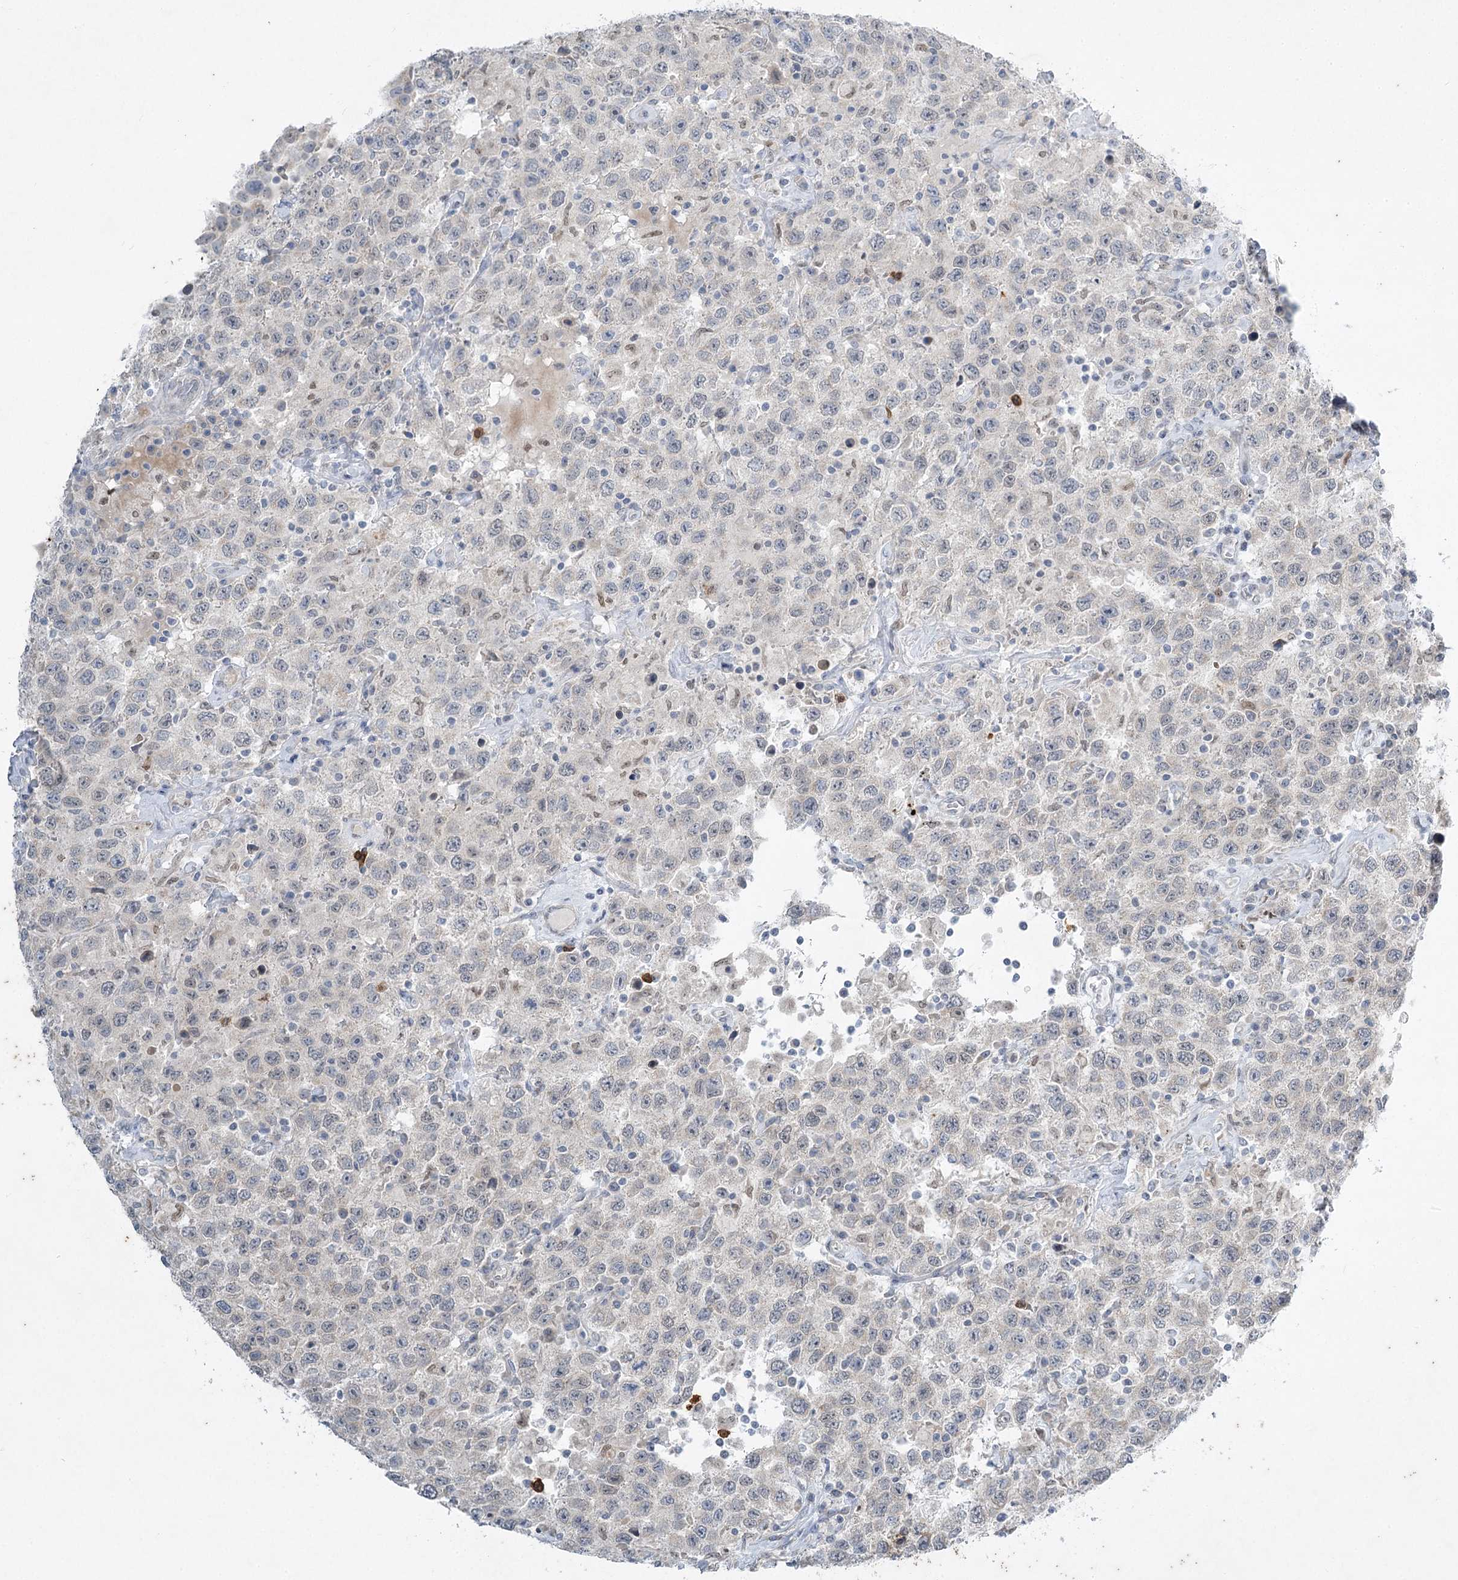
{"staining": {"intensity": "negative", "quantity": "none", "location": "none"}, "tissue": "testis cancer", "cell_type": "Tumor cells", "image_type": "cancer", "snomed": [{"axis": "morphology", "description": "Seminoma, NOS"}, {"axis": "topography", "description": "Testis"}], "caption": "IHC photomicrograph of neoplastic tissue: testis cancer stained with DAB reveals no significant protein staining in tumor cells. (Brightfield microscopy of DAB (3,3'-diaminobenzidine) immunohistochemistry (IHC) at high magnification).", "gene": "ABITRAM", "patient": {"sex": "male", "age": 41}}